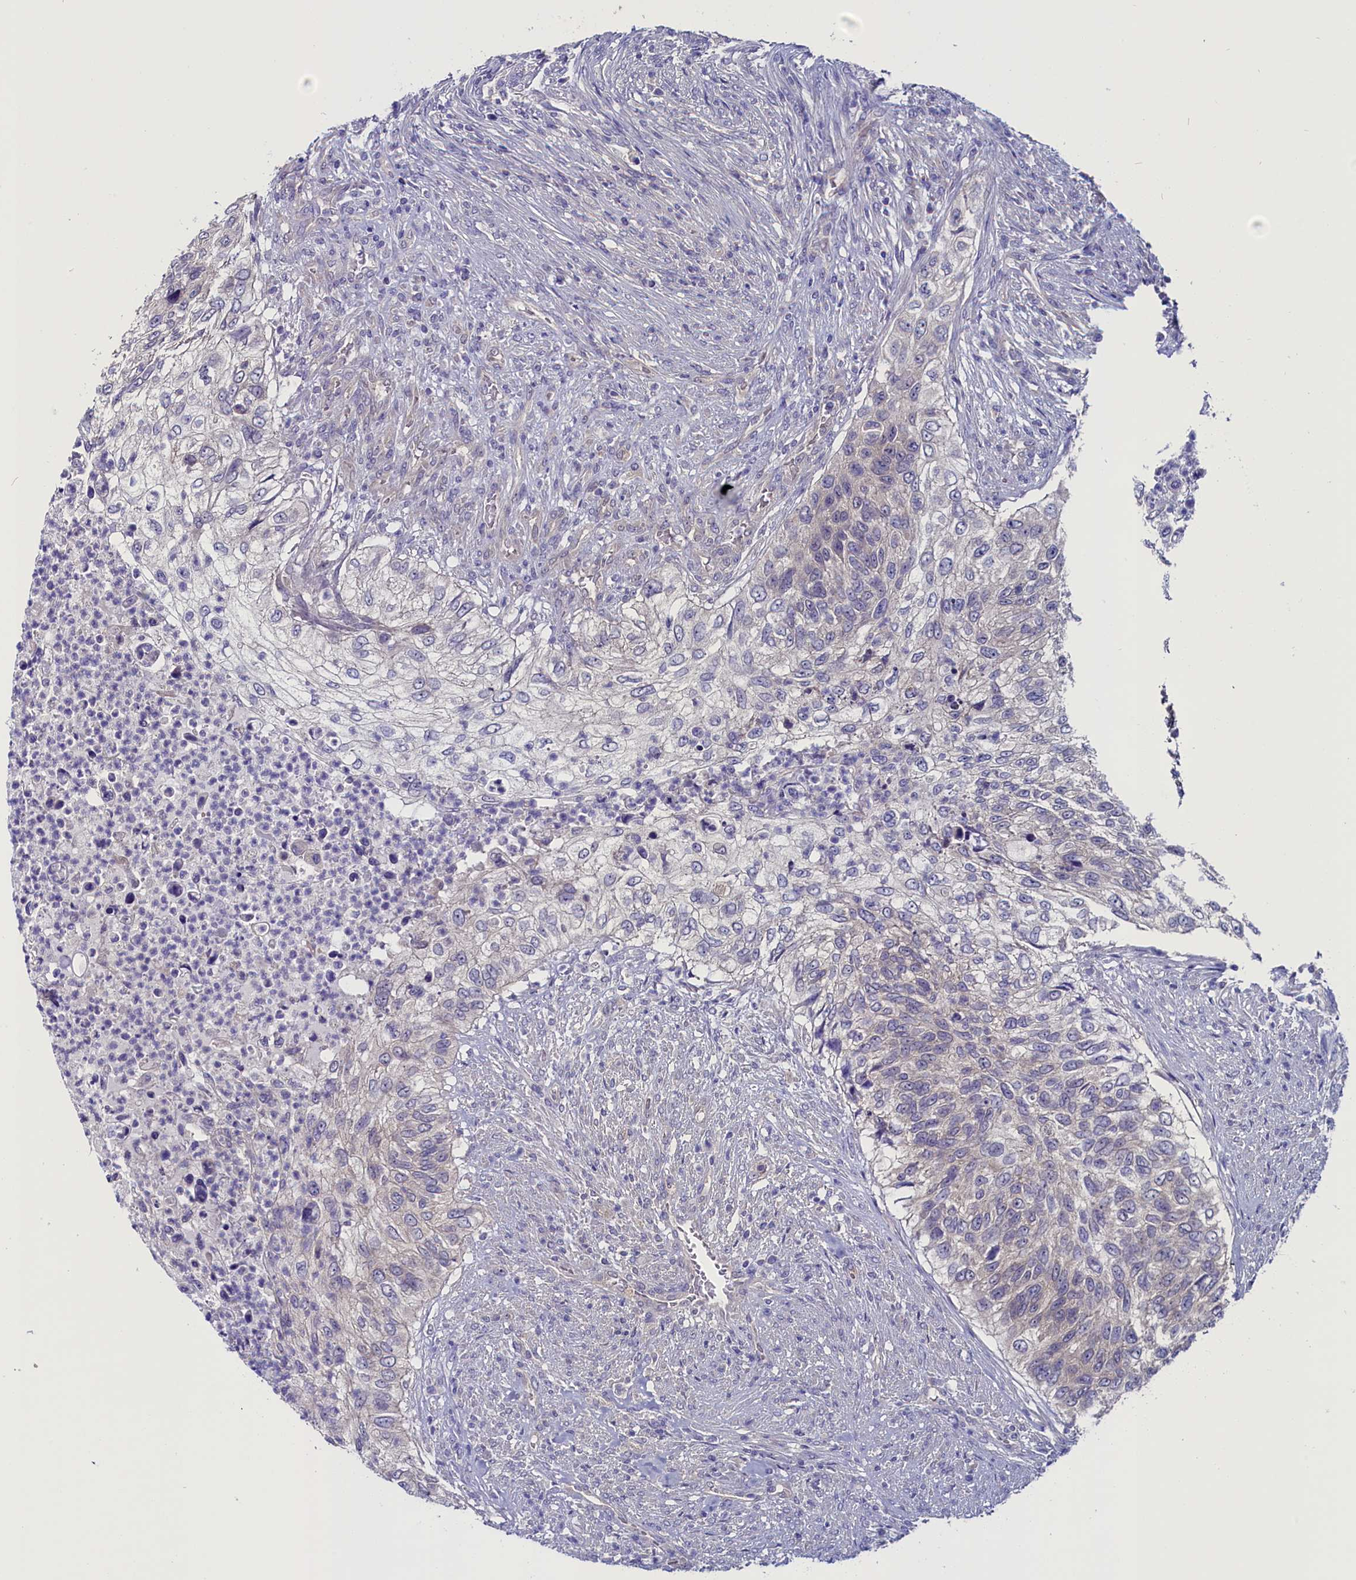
{"staining": {"intensity": "negative", "quantity": "none", "location": "none"}, "tissue": "urothelial cancer", "cell_type": "Tumor cells", "image_type": "cancer", "snomed": [{"axis": "morphology", "description": "Urothelial carcinoma, High grade"}, {"axis": "topography", "description": "Urinary bladder"}], "caption": "Histopathology image shows no protein staining in tumor cells of urothelial cancer tissue. Brightfield microscopy of IHC stained with DAB (3,3'-diaminobenzidine) (brown) and hematoxylin (blue), captured at high magnification.", "gene": "CIAPIN1", "patient": {"sex": "female", "age": 60}}